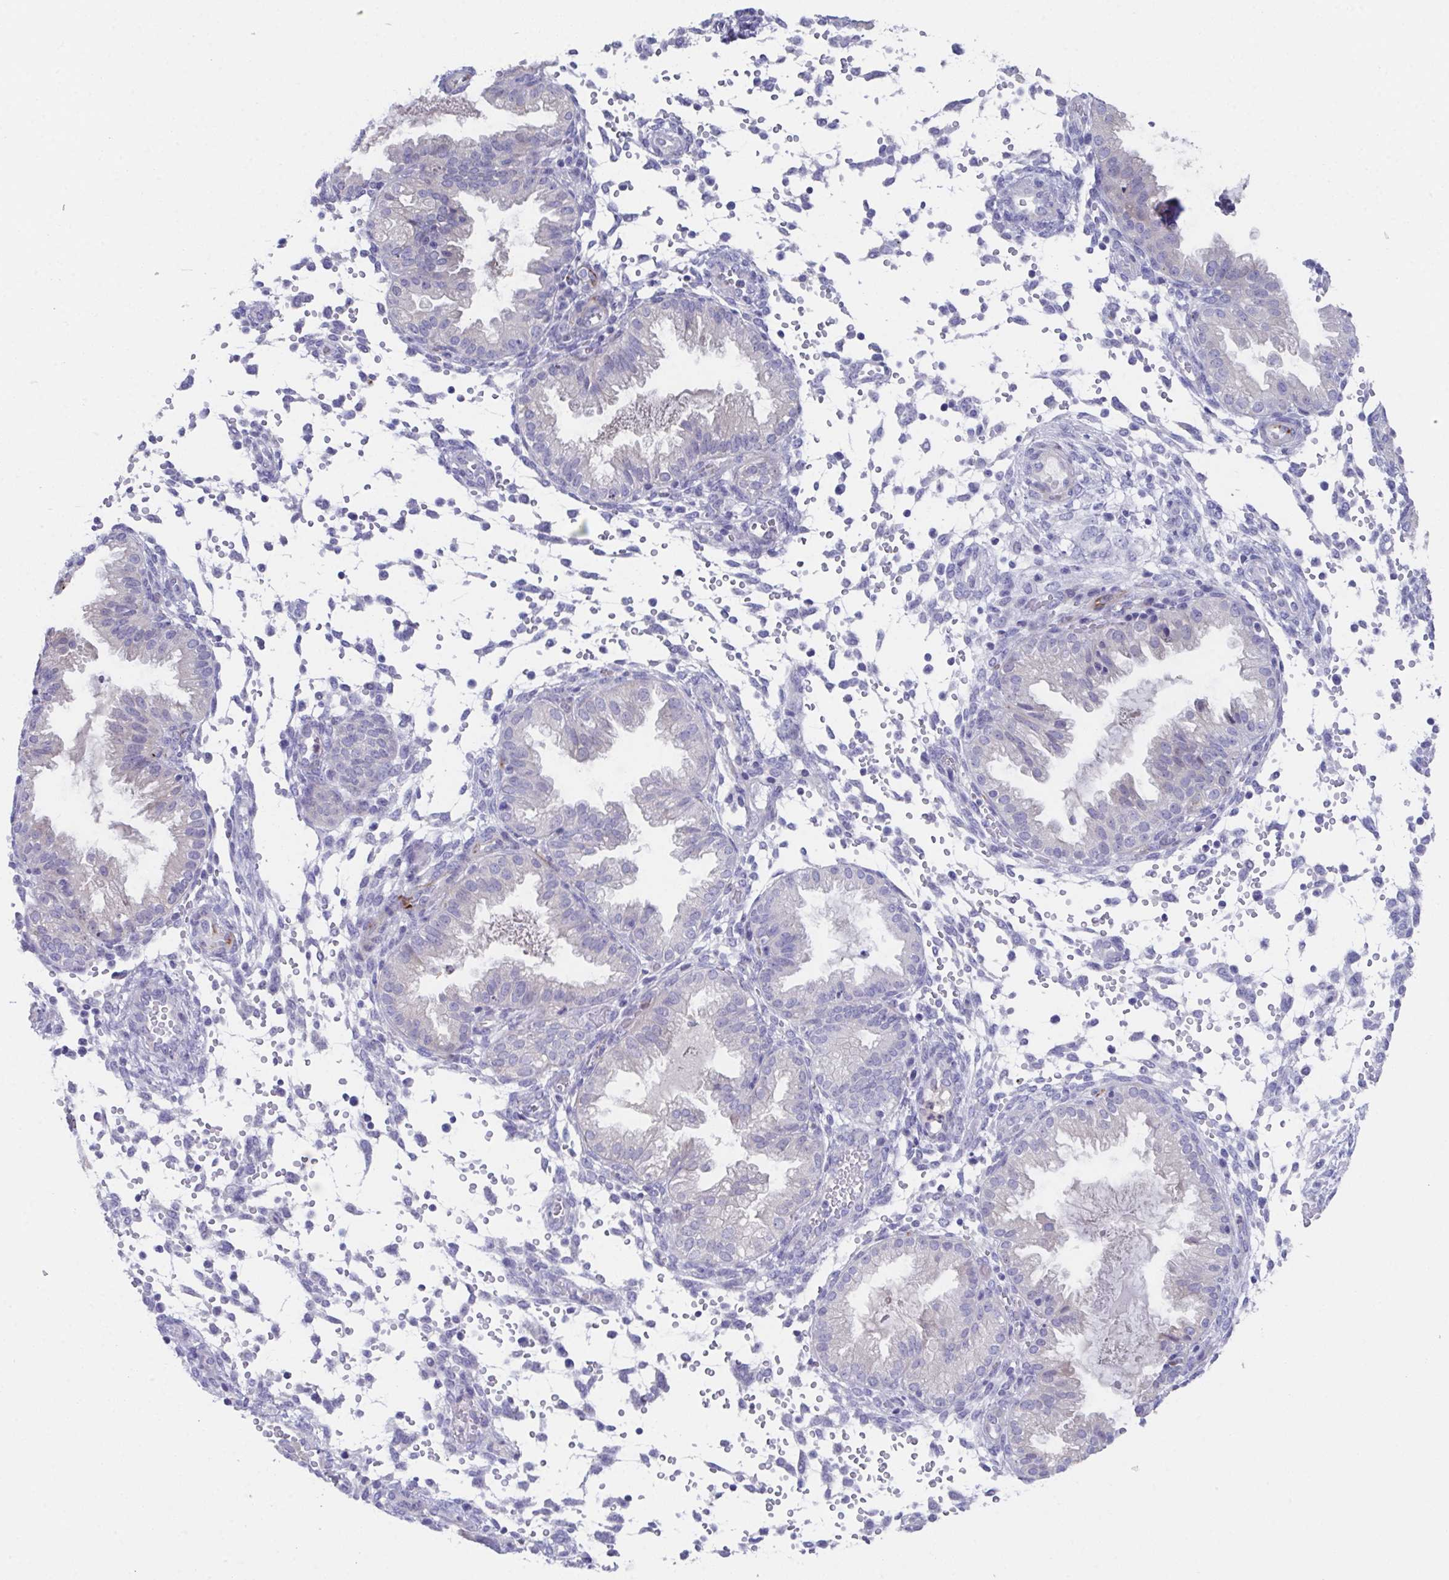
{"staining": {"intensity": "negative", "quantity": "none", "location": "none"}, "tissue": "endometrium", "cell_type": "Cells in endometrial stroma", "image_type": "normal", "snomed": [{"axis": "morphology", "description": "Normal tissue, NOS"}, {"axis": "topography", "description": "Endometrium"}], "caption": "Cells in endometrial stroma are negative for brown protein staining in unremarkable endometrium. (Brightfield microscopy of DAB immunohistochemistry (IHC) at high magnification).", "gene": "SSC4D", "patient": {"sex": "female", "age": 33}}